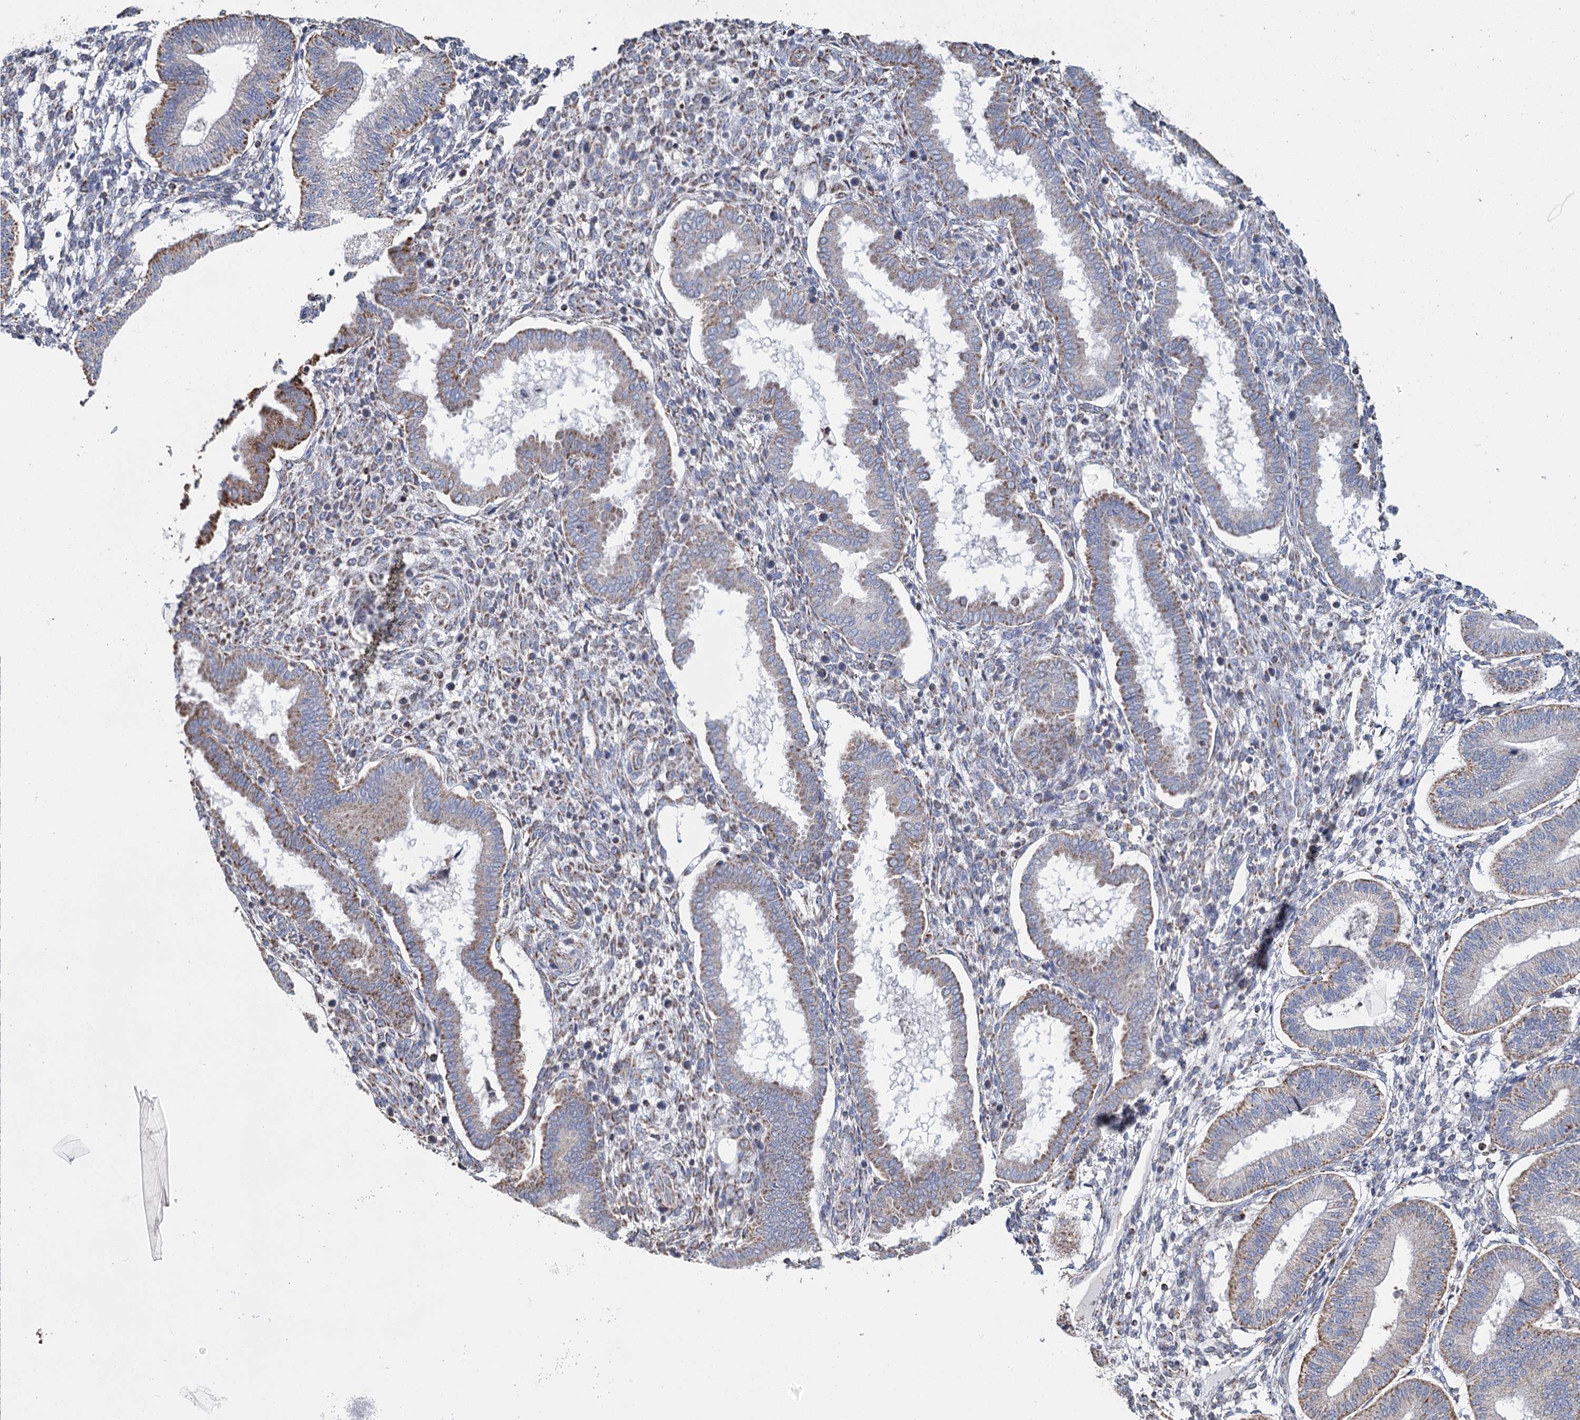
{"staining": {"intensity": "negative", "quantity": "none", "location": "none"}, "tissue": "endometrium", "cell_type": "Cells in endometrial stroma", "image_type": "normal", "snomed": [{"axis": "morphology", "description": "Normal tissue, NOS"}, {"axis": "topography", "description": "Endometrium"}], "caption": "High magnification brightfield microscopy of unremarkable endometrium stained with DAB (brown) and counterstained with hematoxylin (blue): cells in endometrial stroma show no significant staining. (DAB IHC, high magnification).", "gene": "MRPL44", "patient": {"sex": "female", "age": 24}}